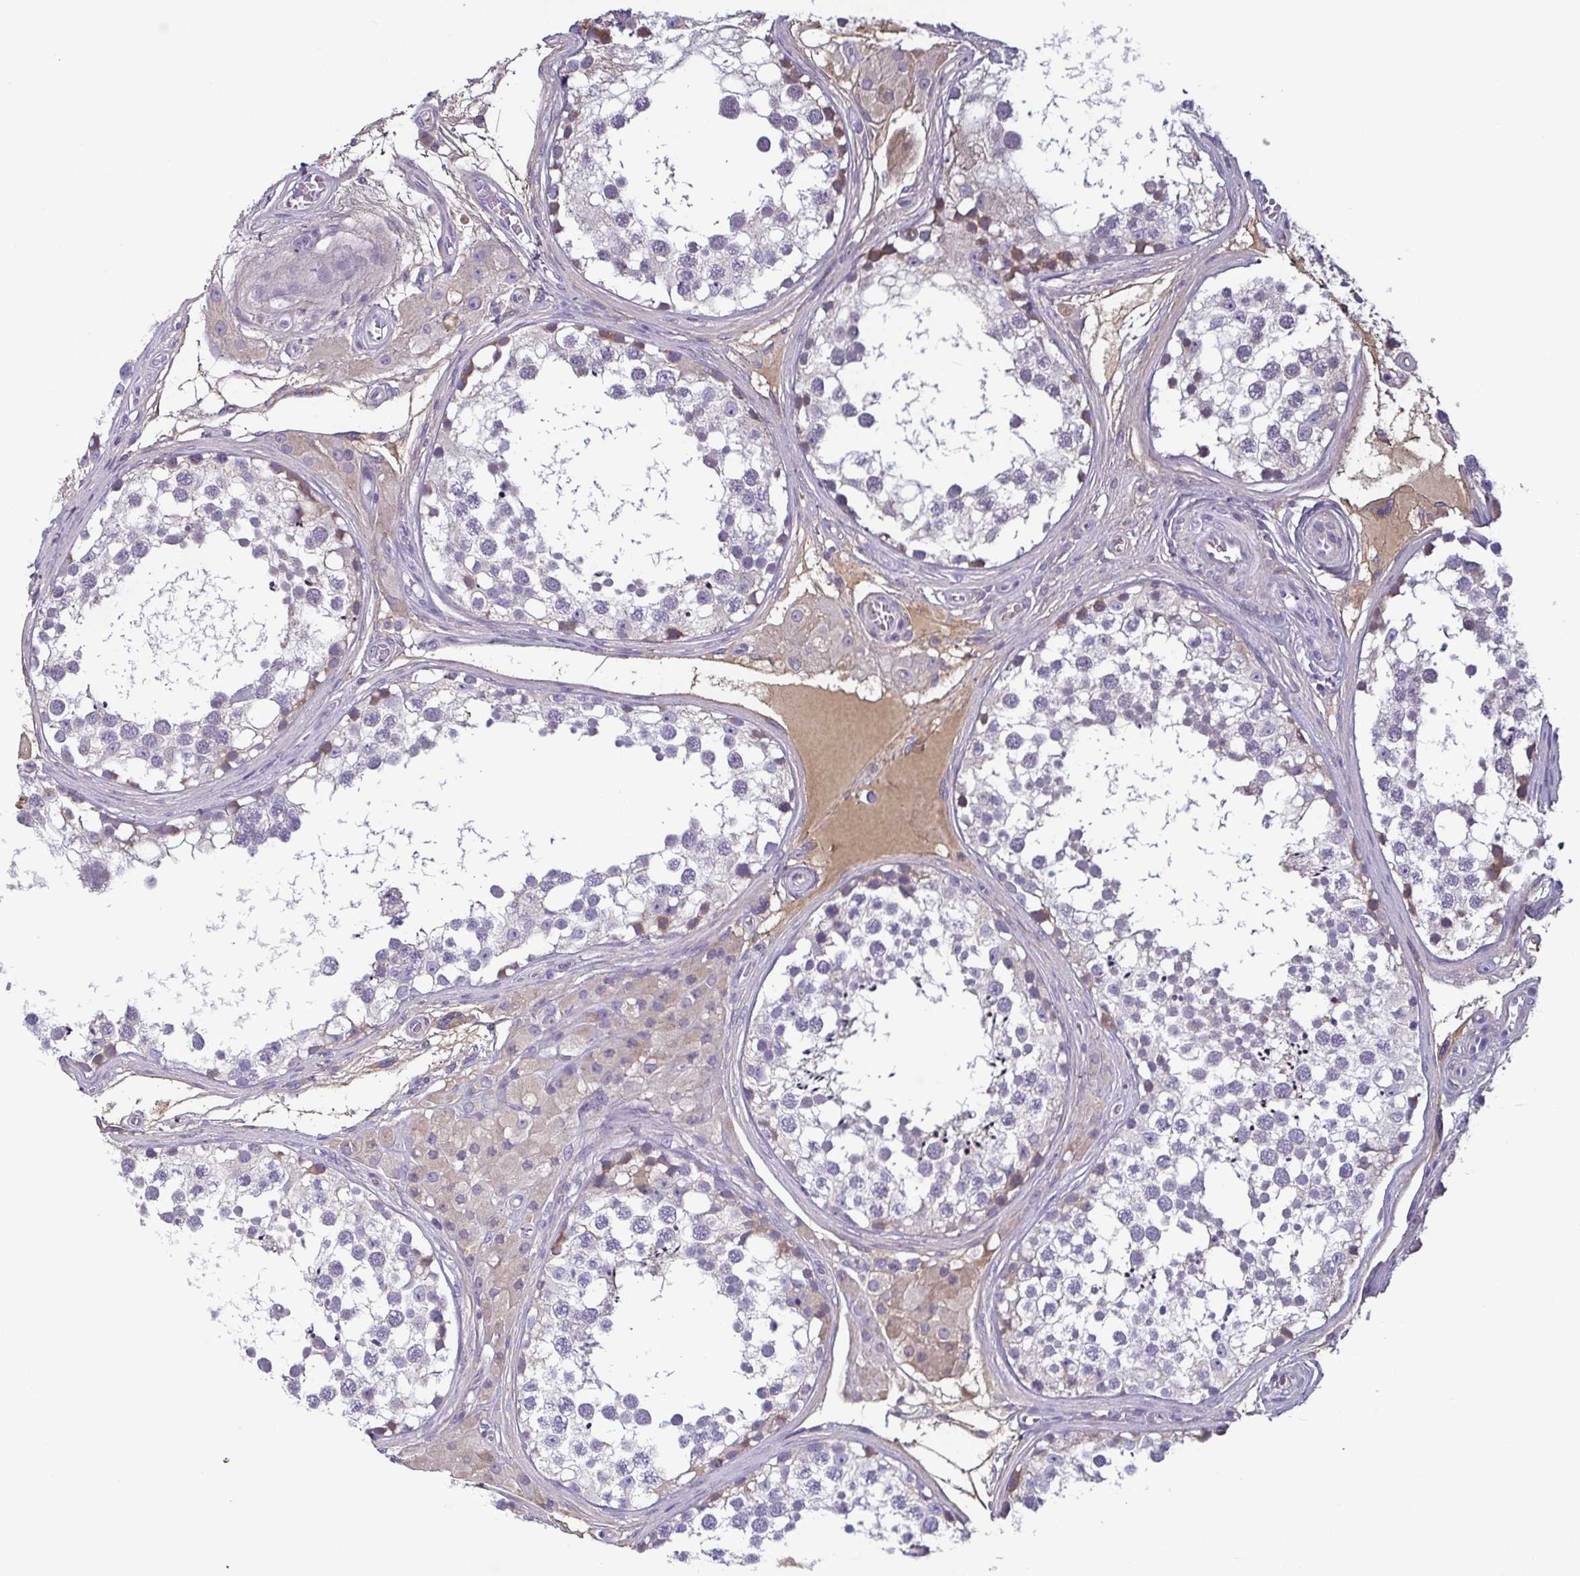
{"staining": {"intensity": "weak", "quantity": "<25%", "location": "cytoplasmic/membranous"}, "tissue": "testis", "cell_type": "Cells in seminiferous ducts", "image_type": "normal", "snomed": [{"axis": "morphology", "description": "Normal tissue, NOS"}, {"axis": "morphology", "description": "Seminoma, NOS"}, {"axis": "topography", "description": "Testis"}], "caption": "This is an IHC image of normal testis. There is no expression in cells in seminiferous ducts.", "gene": "ECM1", "patient": {"sex": "male", "age": 65}}